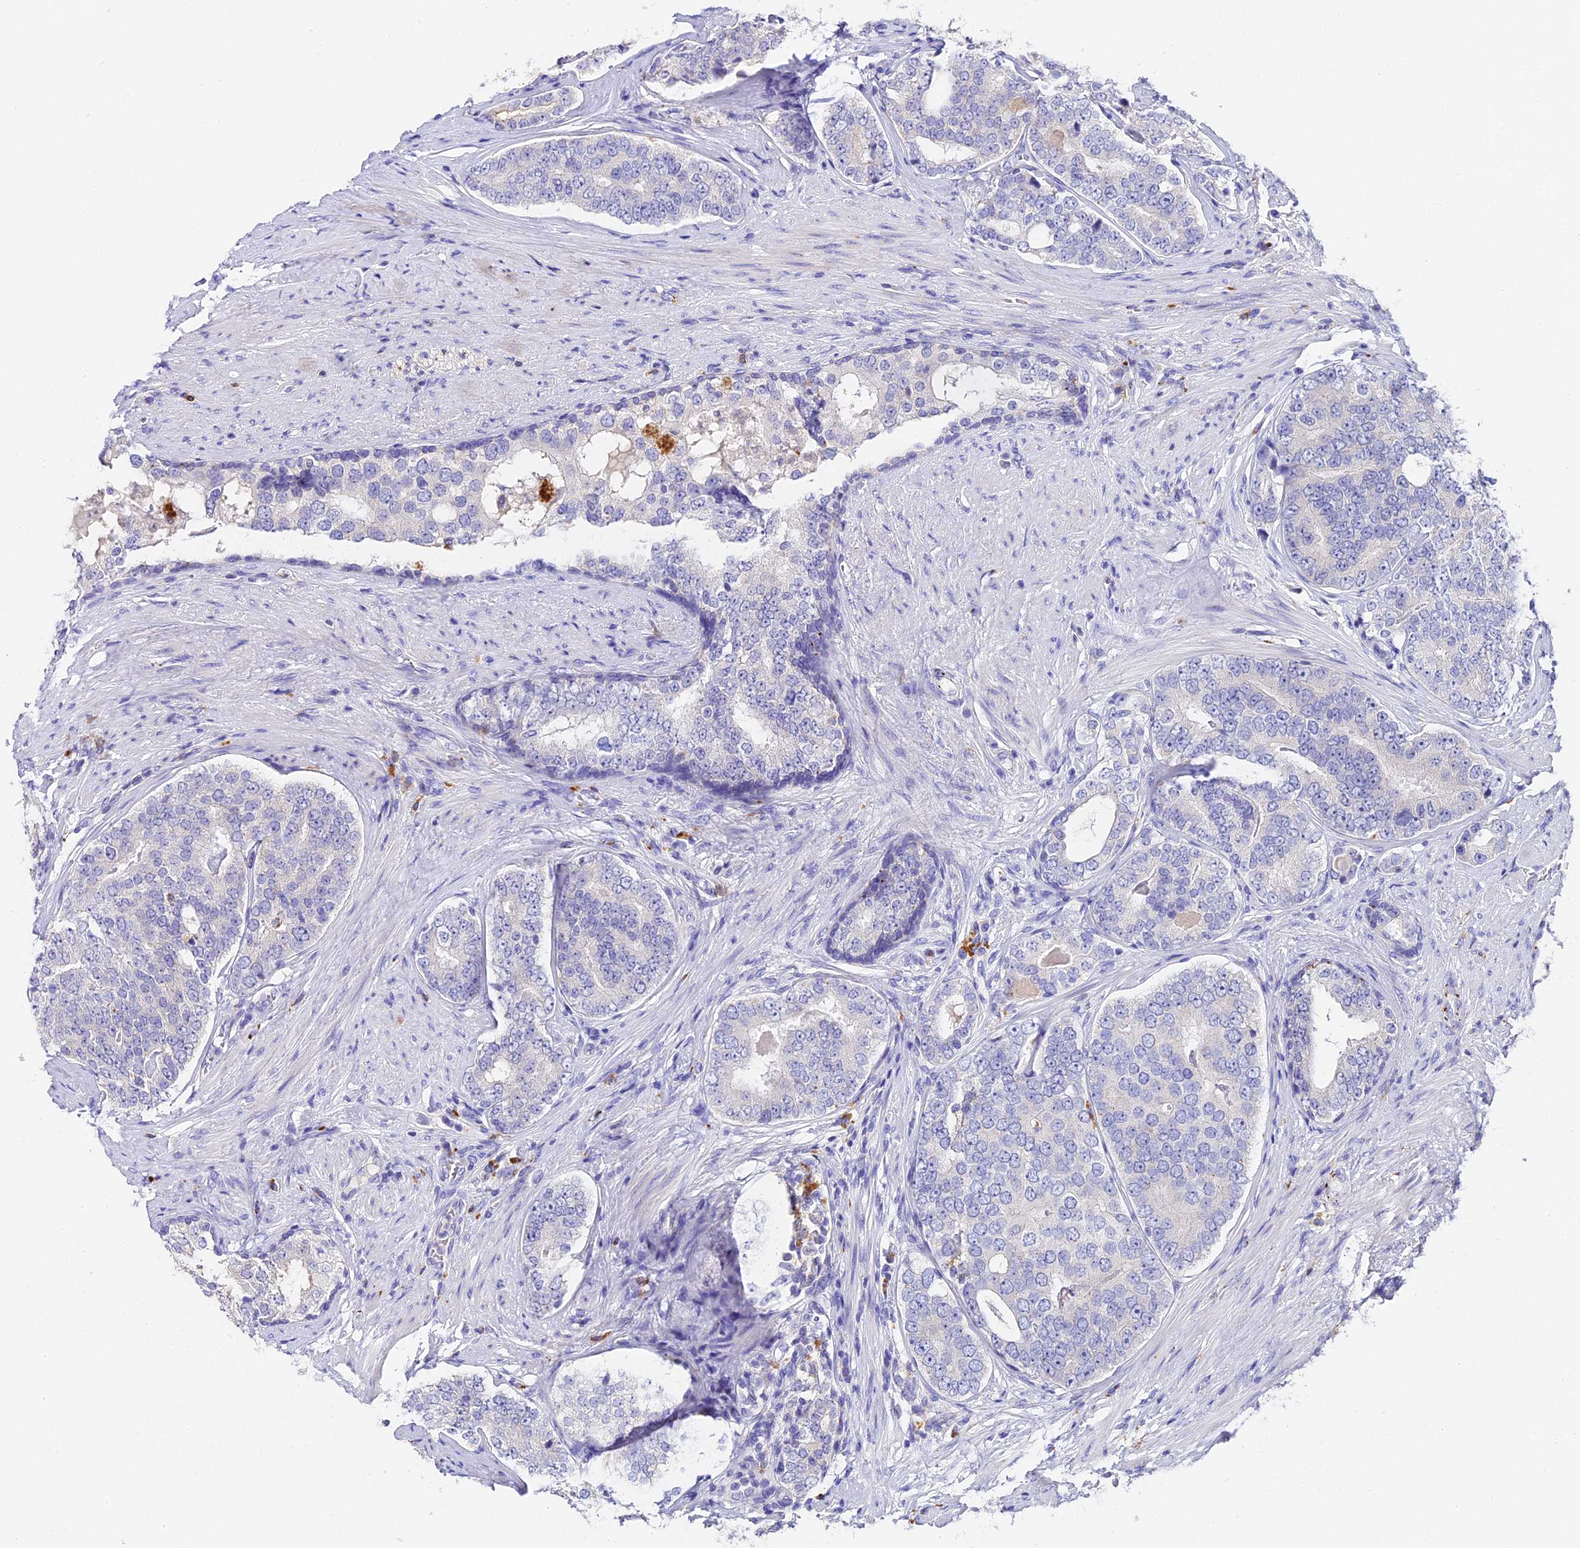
{"staining": {"intensity": "negative", "quantity": "none", "location": "none"}, "tissue": "prostate cancer", "cell_type": "Tumor cells", "image_type": "cancer", "snomed": [{"axis": "morphology", "description": "Adenocarcinoma, High grade"}, {"axis": "topography", "description": "Prostate"}], "caption": "Immunohistochemistry (IHC) photomicrograph of neoplastic tissue: prostate cancer stained with DAB (3,3'-diaminobenzidine) shows no significant protein staining in tumor cells.", "gene": "LYPD6", "patient": {"sex": "male", "age": 56}}